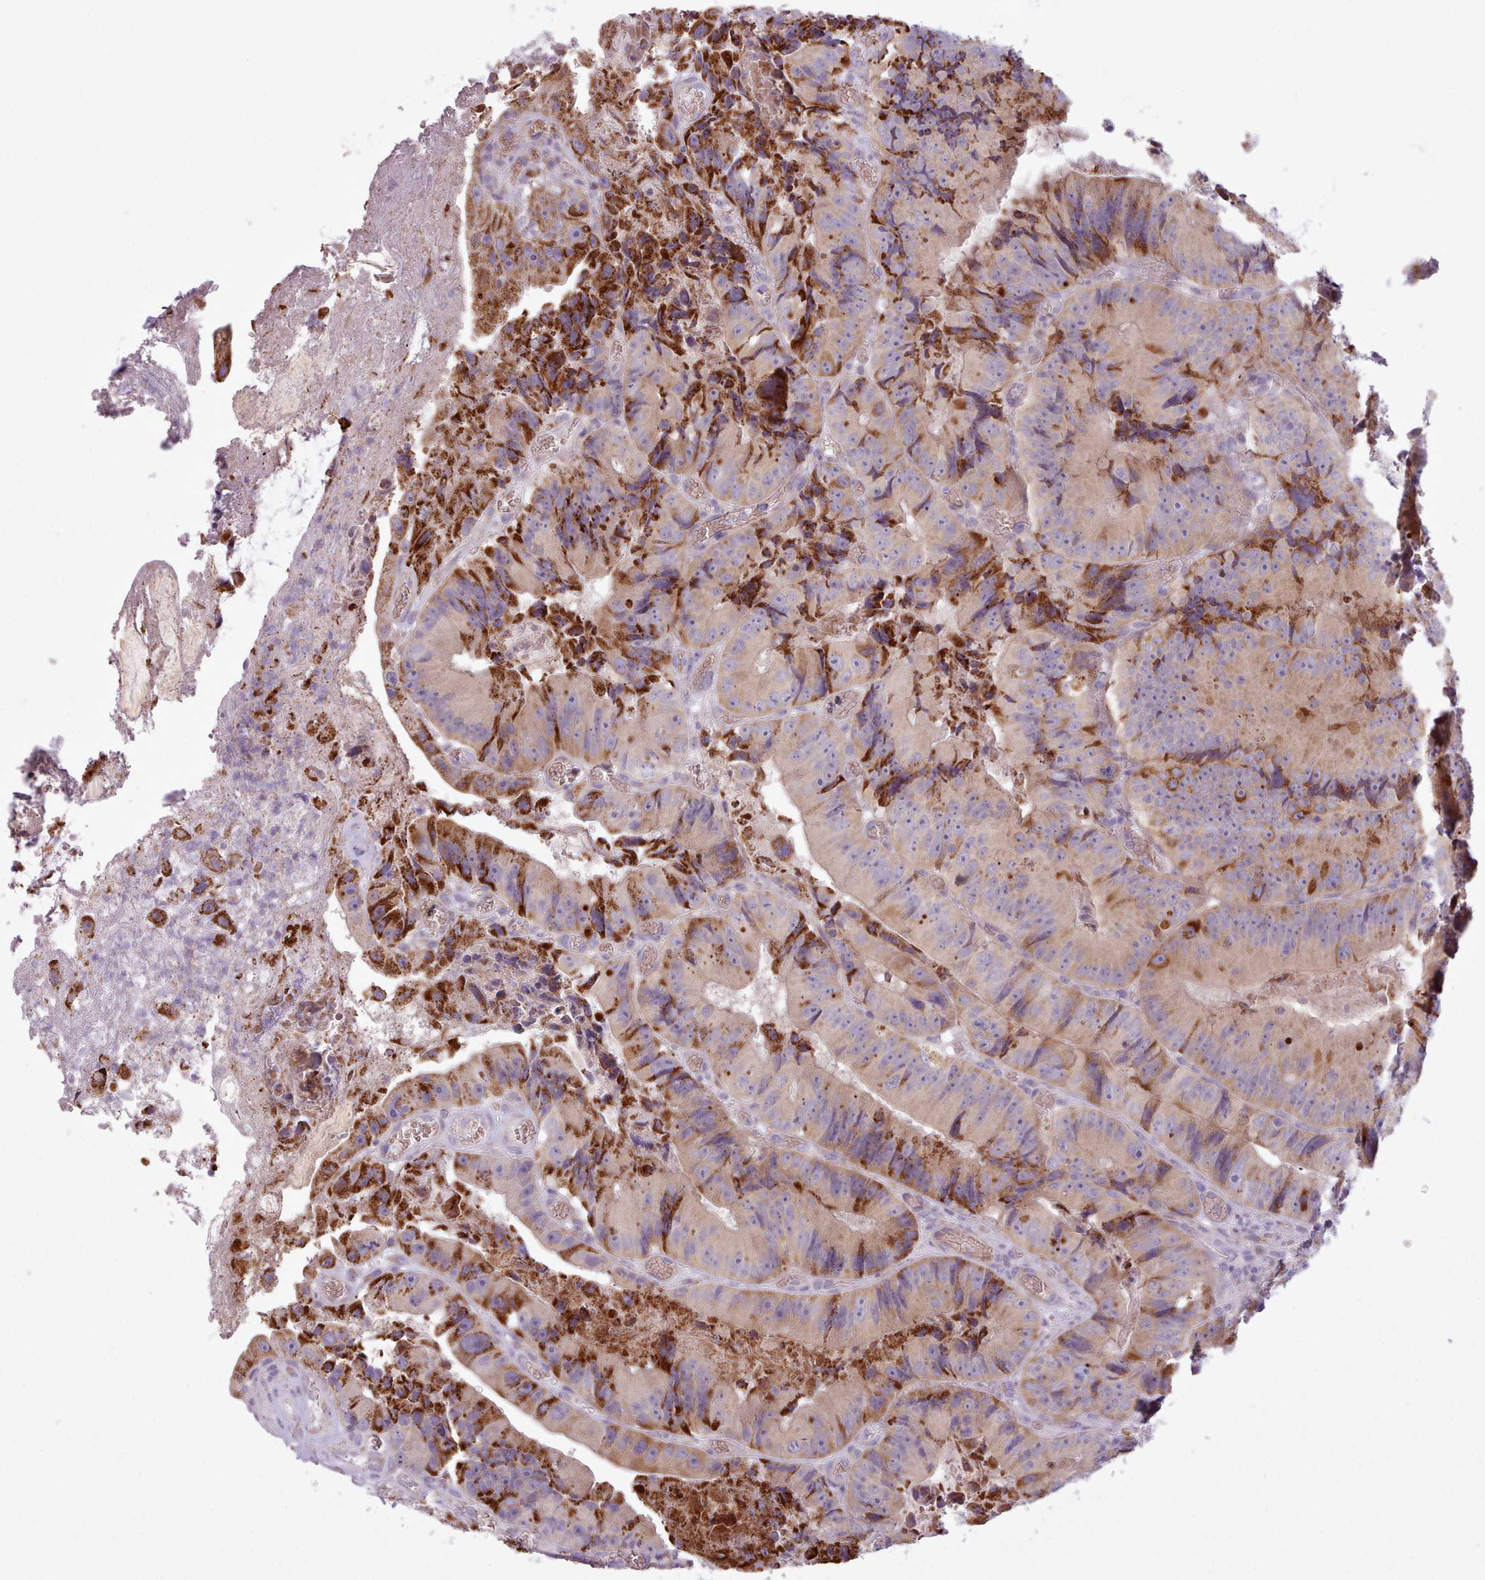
{"staining": {"intensity": "strong", "quantity": "<25%", "location": "cytoplasmic/membranous"}, "tissue": "colorectal cancer", "cell_type": "Tumor cells", "image_type": "cancer", "snomed": [{"axis": "morphology", "description": "Adenocarcinoma, NOS"}, {"axis": "topography", "description": "Colon"}], "caption": "This image demonstrates colorectal cancer (adenocarcinoma) stained with immunohistochemistry to label a protein in brown. The cytoplasmic/membranous of tumor cells show strong positivity for the protein. Nuclei are counter-stained blue.", "gene": "AVL9", "patient": {"sex": "female", "age": 86}}